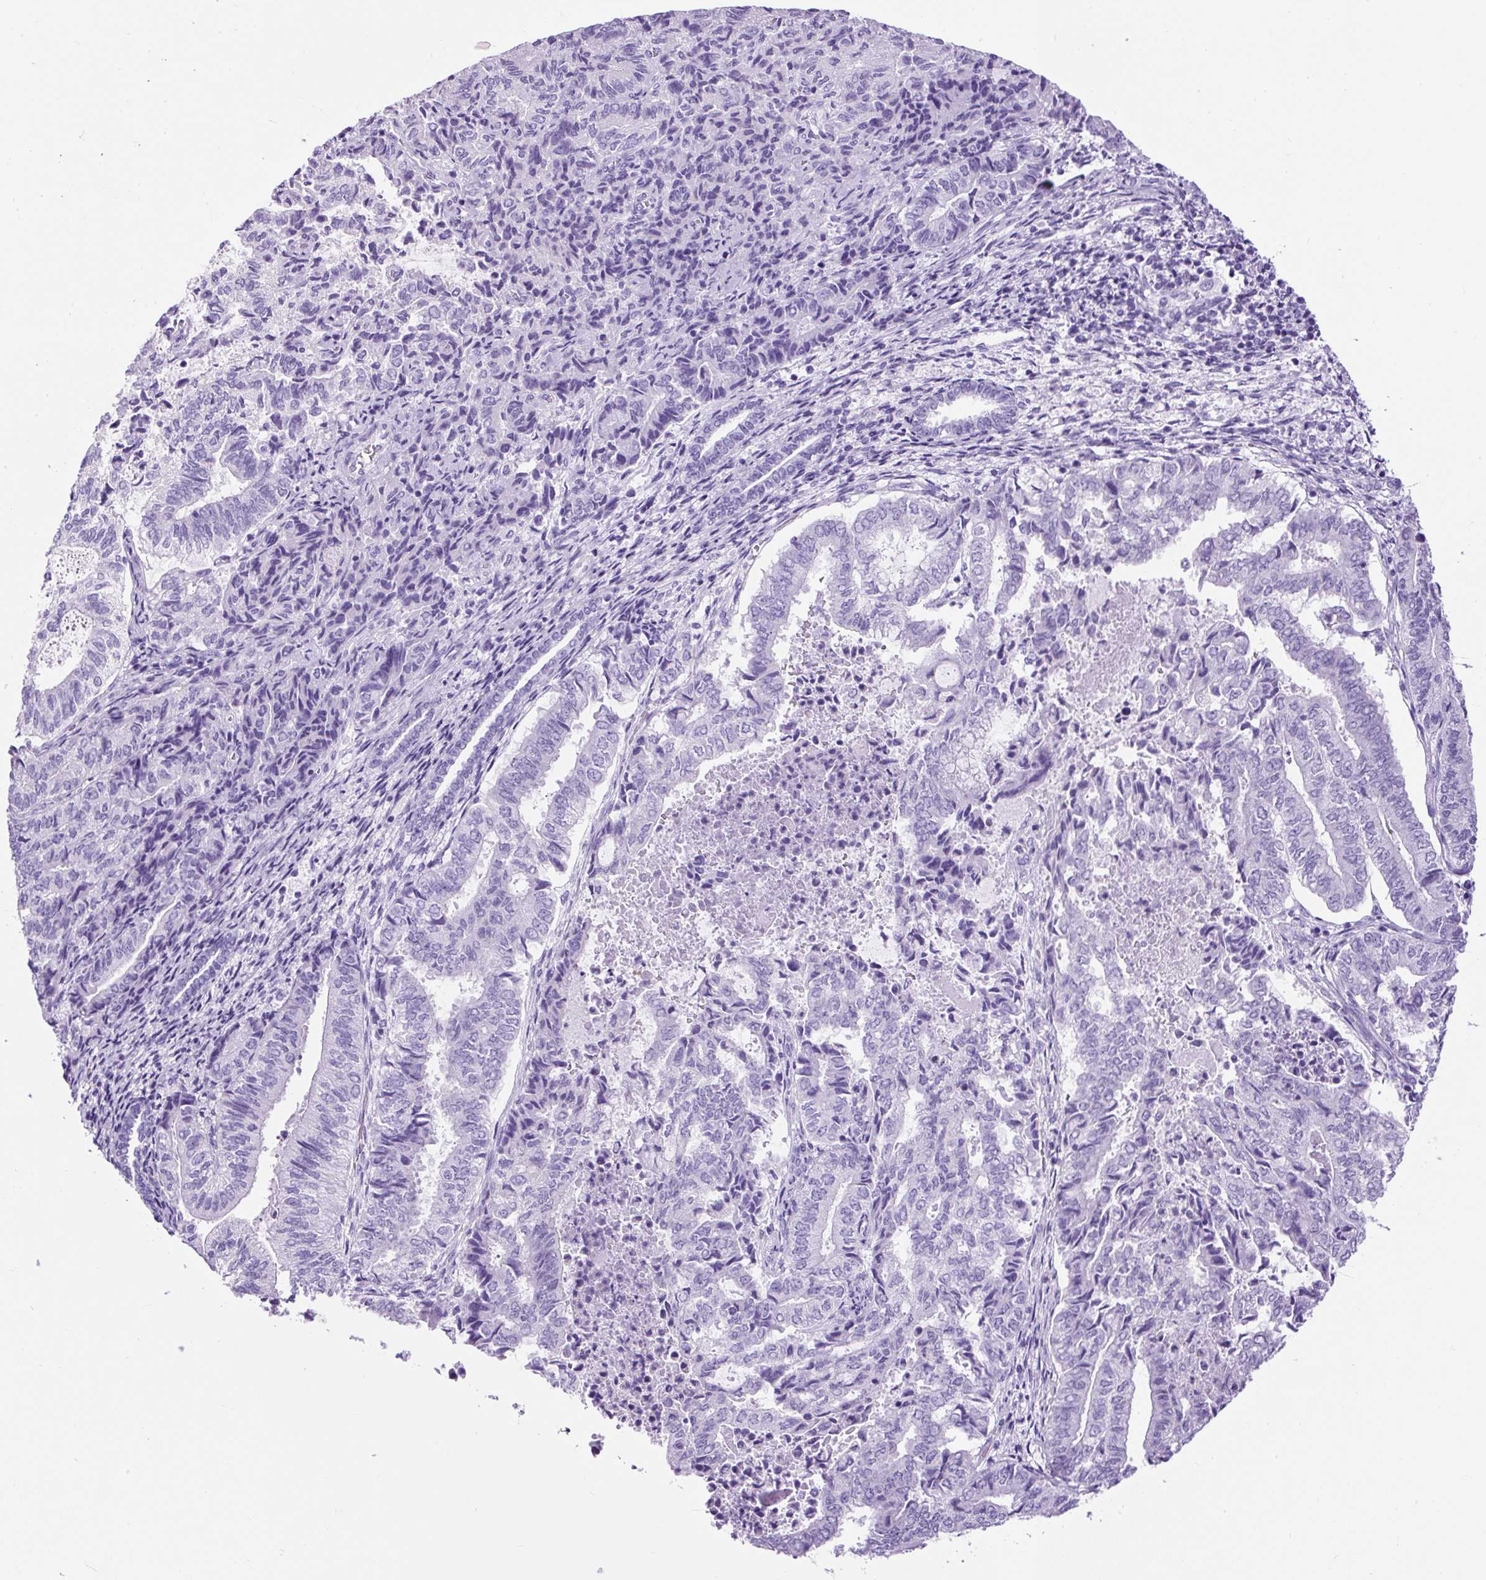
{"staining": {"intensity": "negative", "quantity": "none", "location": "none"}, "tissue": "endometrial cancer", "cell_type": "Tumor cells", "image_type": "cancer", "snomed": [{"axis": "morphology", "description": "Adenocarcinoma, NOS"}, {"axis": "topography", "description": "Endometrium"}], "caption": "Tumor cells are negative for protein expression in human endometrial cancer.", "gene": "PDIA2", "patient": {"sex": "female", "age": 80}}